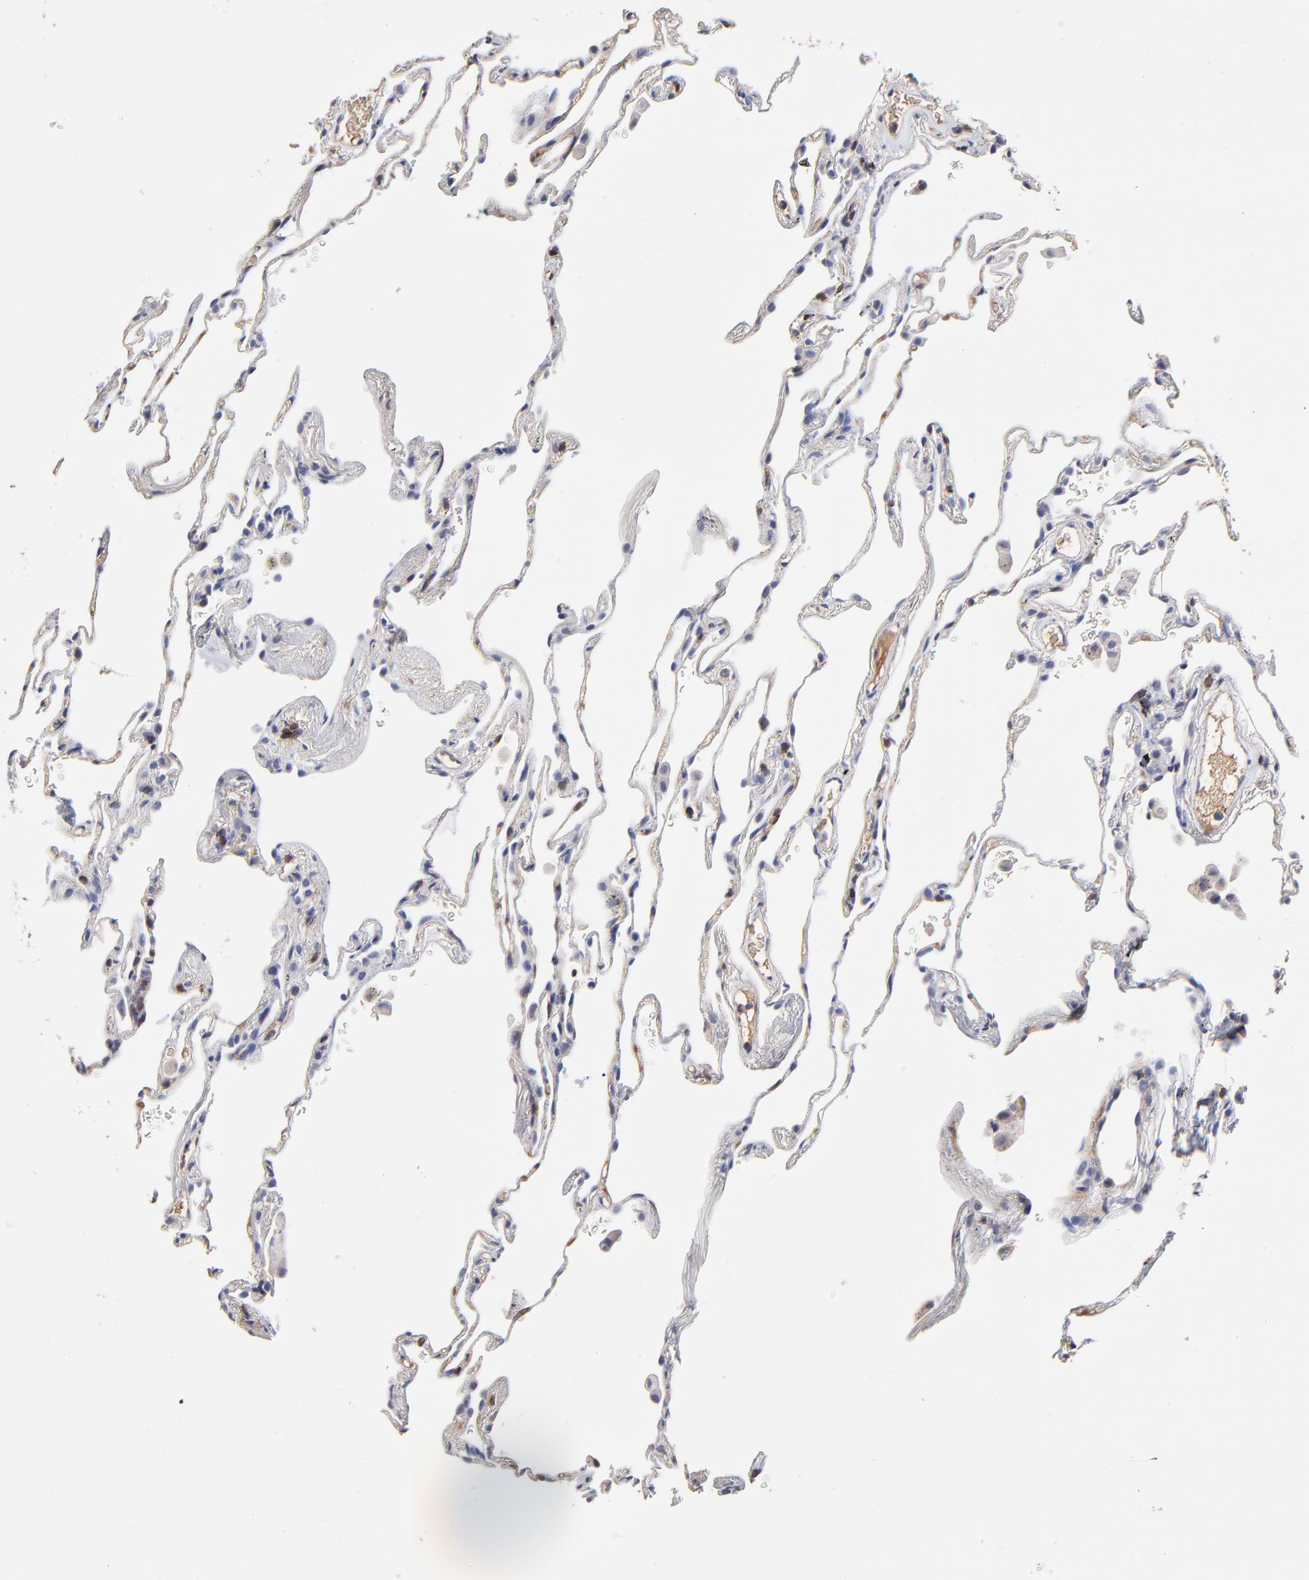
{"staining": {"intensity": "weak", "quantity": "<25%", "location": "nuclear"}, "tissue": "lung", "cell_type": "Alveolar cells", "image_type": "normal", "snomed": [{"axis": "morphology", "description": "Normal tissue, NOS"}, {"axis": "morphology", "description": "Inflammation, NOS"}, {"axis": "topography", "description": "Lung"}], "caption": "IHC image of unremarkable lung stained for a protein (brown), which exhibits no staining in alveolar cells. (DAB (3,3'-diaminobenzidine) immunohistochemistry (IHC) visualized using brightfield microscopy, high magnification).", "gene": "TRAT1", "patient": {"sex": "male", "age": 69}}